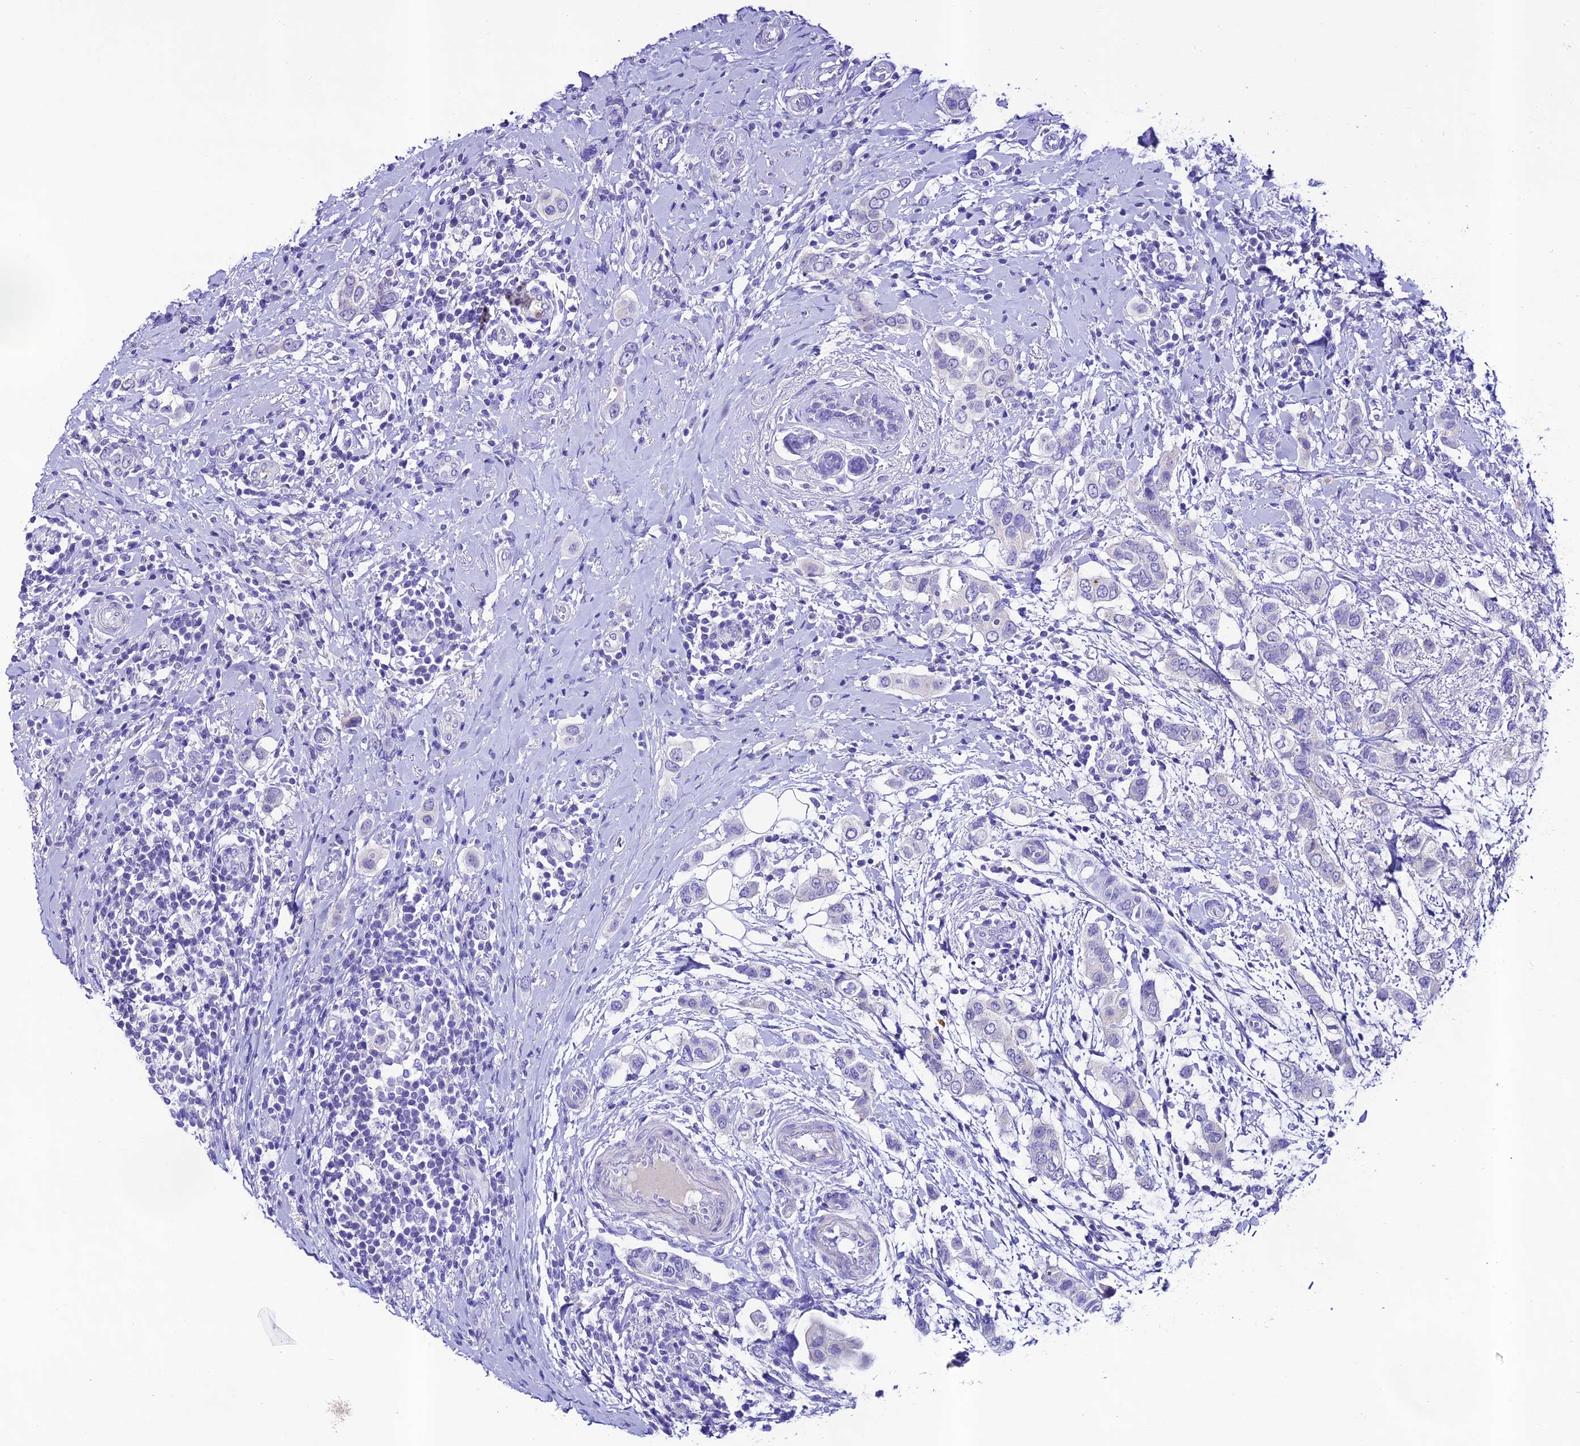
{"staining": {"intensity": "negative", "quantity": "none", "location": "none"}, "tissue": "breast cancer", "cell_type": "Tumor cells", "image_type": "cancer", "snomed": [{"axis": "morphology", "description": "Lobular carcinoma"}, {"axis": "topography", "description": "Breast"}], "caption": "The micrograph reveals no staining of tumor cells in breast cancer (lobular carcinoma). (Stains: DAB (3,3'-diaminobenzidine) IHC with hematoxylin counter stain, Microscopy: brightfield microscopy at high magnification).", "gene": "NLRP6", "patient": {"sex": "female", "age": 51}}